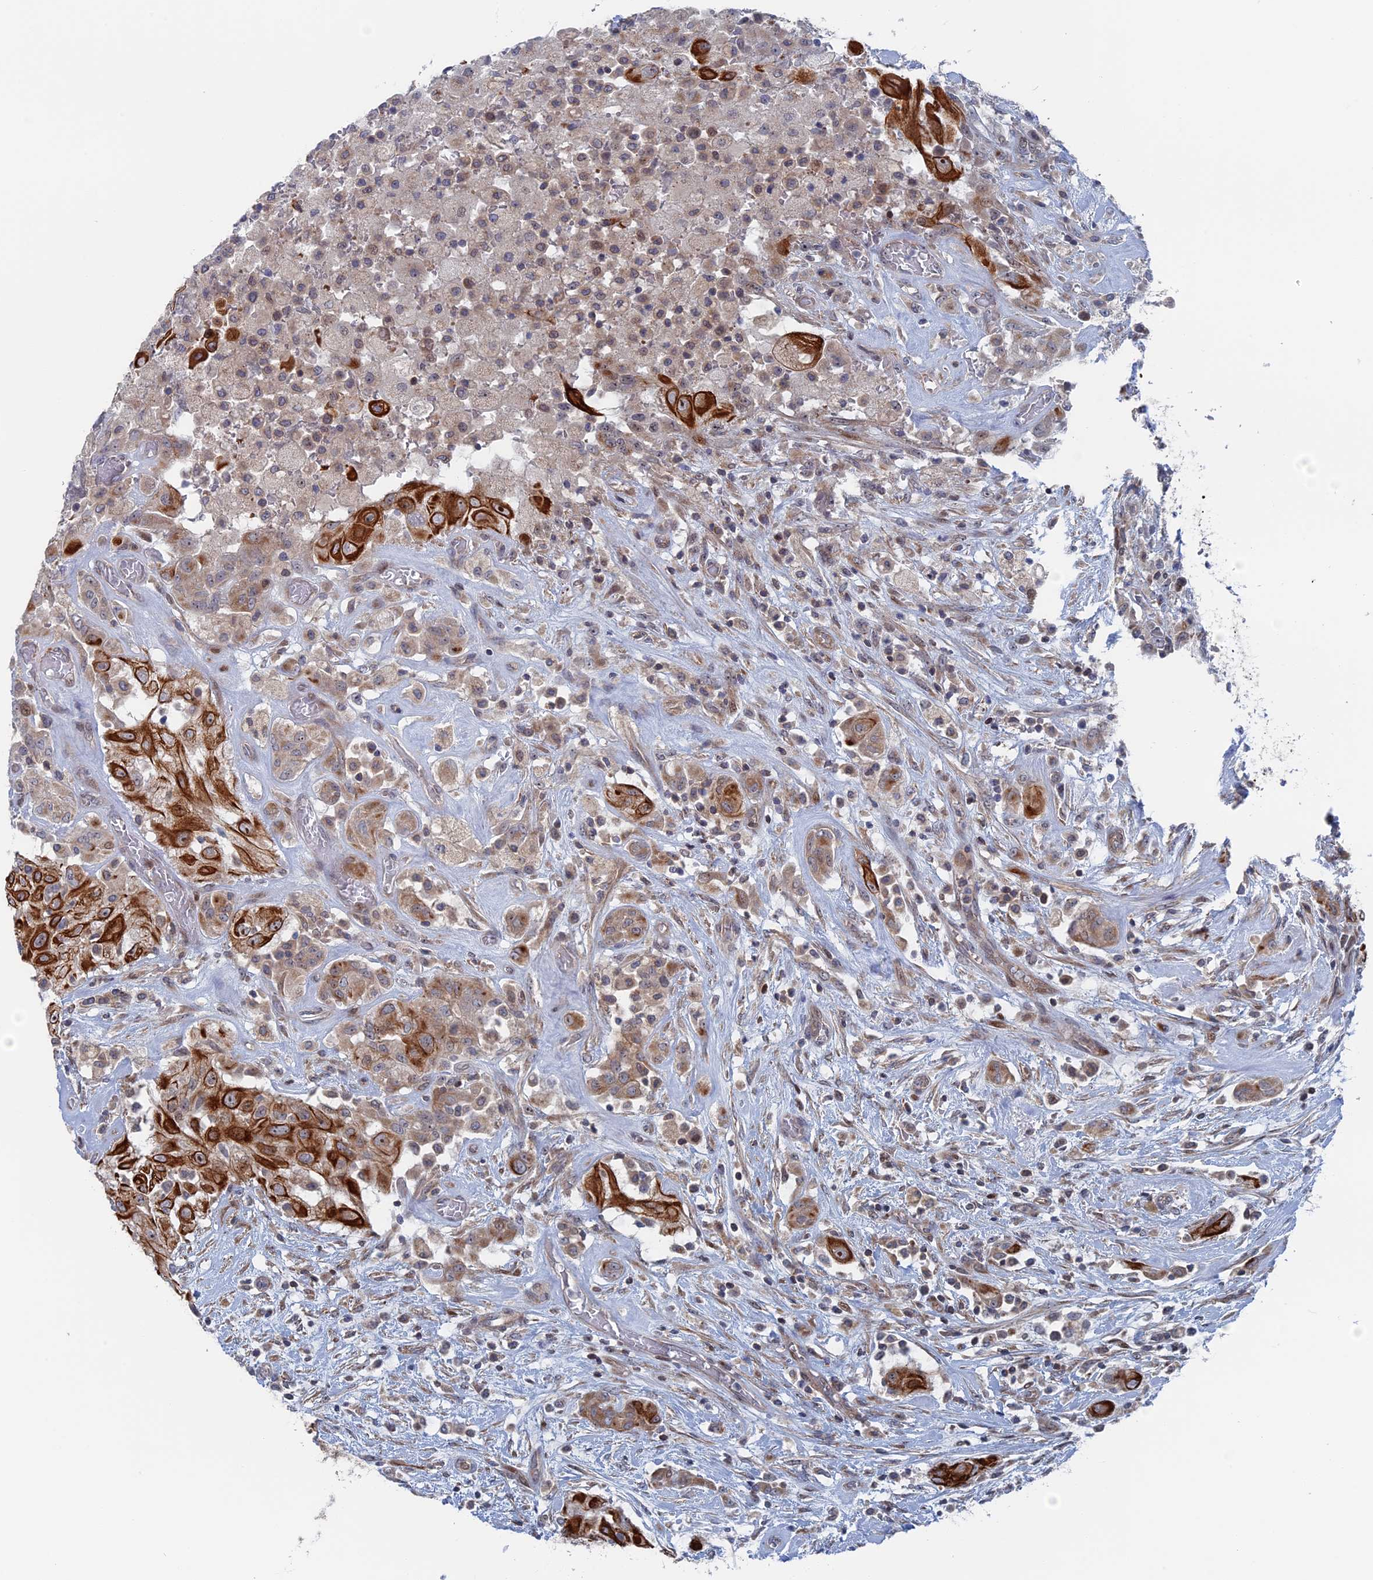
{"staining": {"intensity": "strong", "quantity": ">75%", "location": "cytoplasmic/membranous,nuclear"}, "tissue": "thyroid cancer", "cell_type": "Tumor cells", "image_type": "cancer", "snomed": [{"axis": "morphology", "description": "Papillary adenocarcinoma, NOS"}, {"axis": "topography", "description": "Thyroid gland"}], "caption": "Protein expression analysis of thyroid cancer (papillary adenocarcinoma) shows strong cytoplasmic/membranous and nuclear positivity in approximately >75% of tumor cells.", "gene": "IL7", "patient": {"sex": "female", "age": 59}}